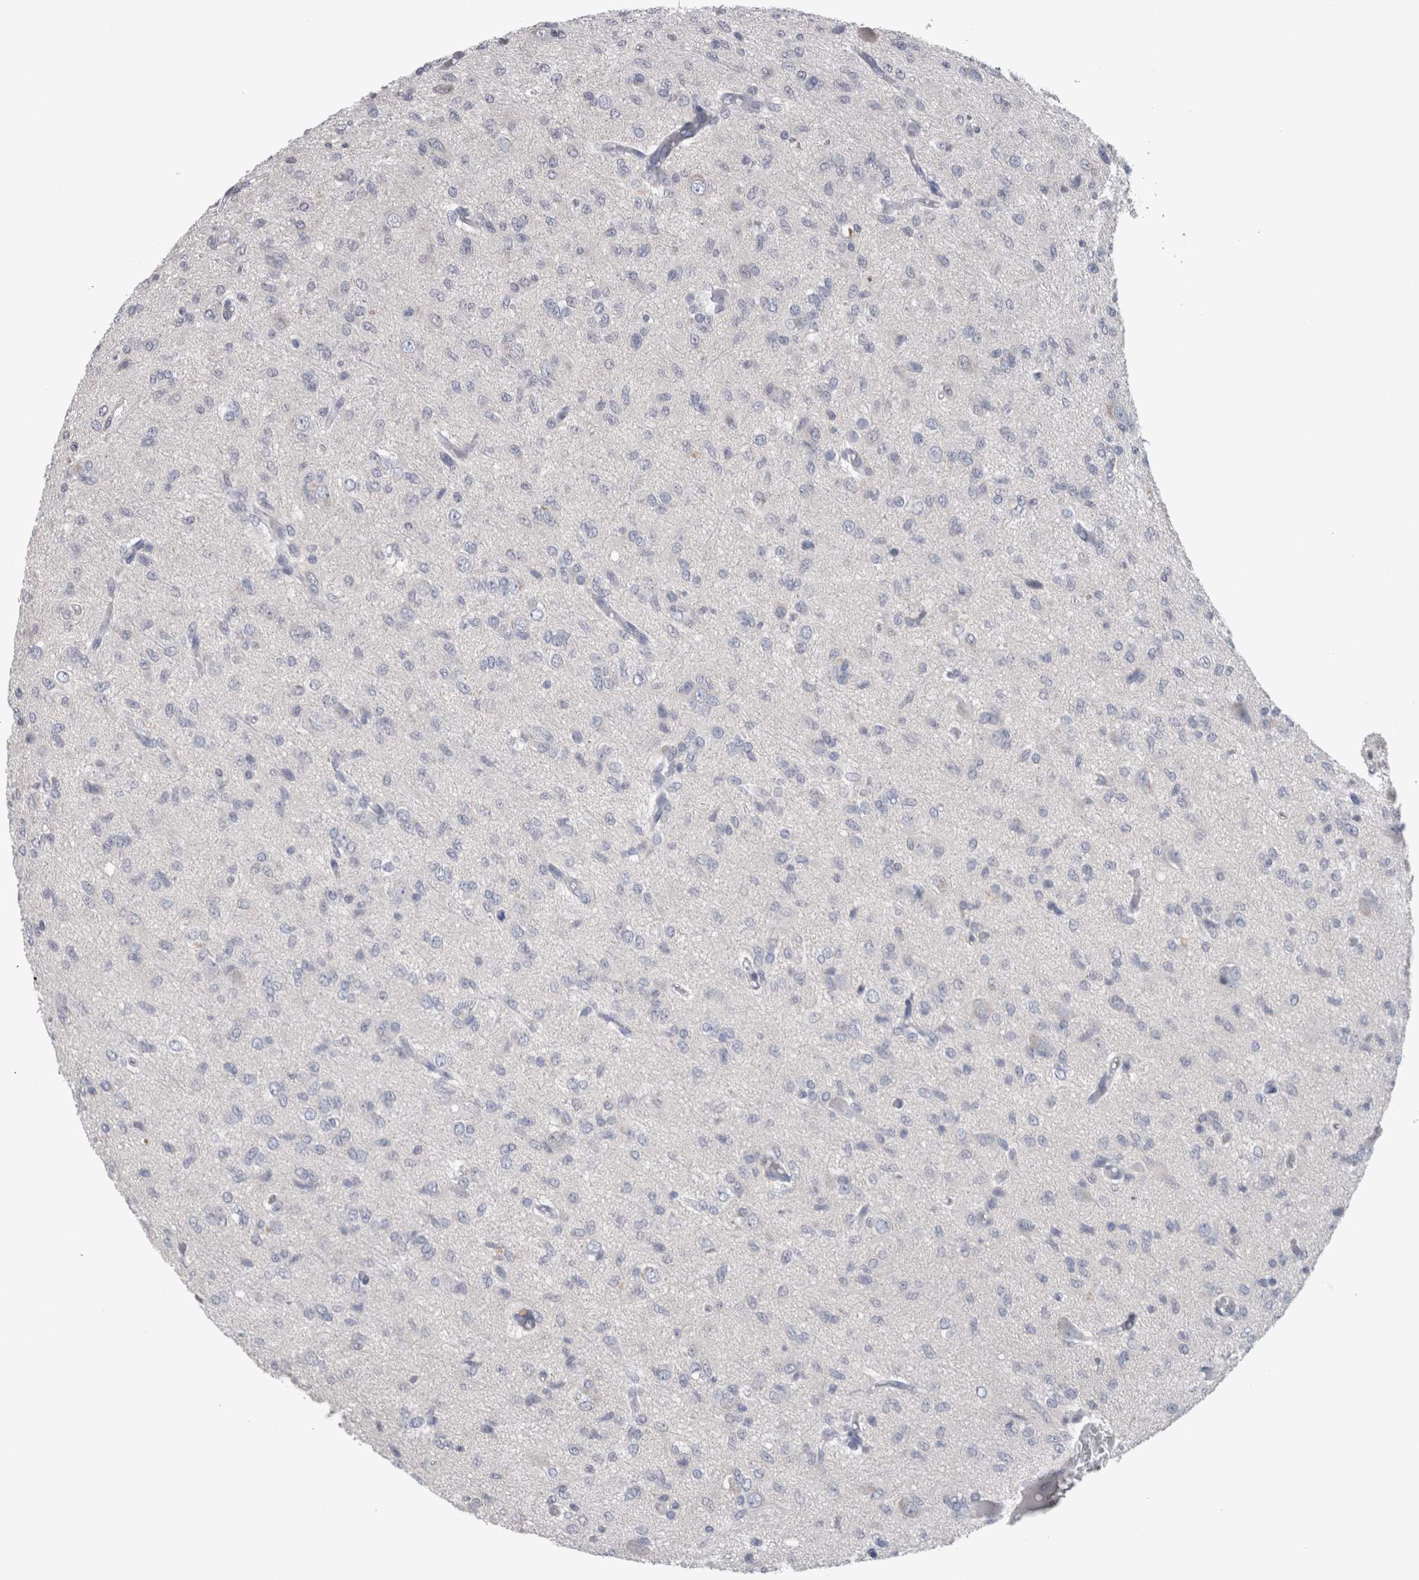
{"staining": {"intensity": "negative", "quantity": "none", "location": "none"}, "tissue": "glioma", "cell_type": "Tumor cells", "image_type": "cancer", "snomed": [{"axis": "morphology", "description": "Glioma, malignant, High grade"}, {"axis": "topography", "description": "Brain"}], "caption": "Tumor cells show no significant positivity in high-grade glioma (malignant).", "gene": "CA8", "patient": {"sex": "female", "age": 59}}